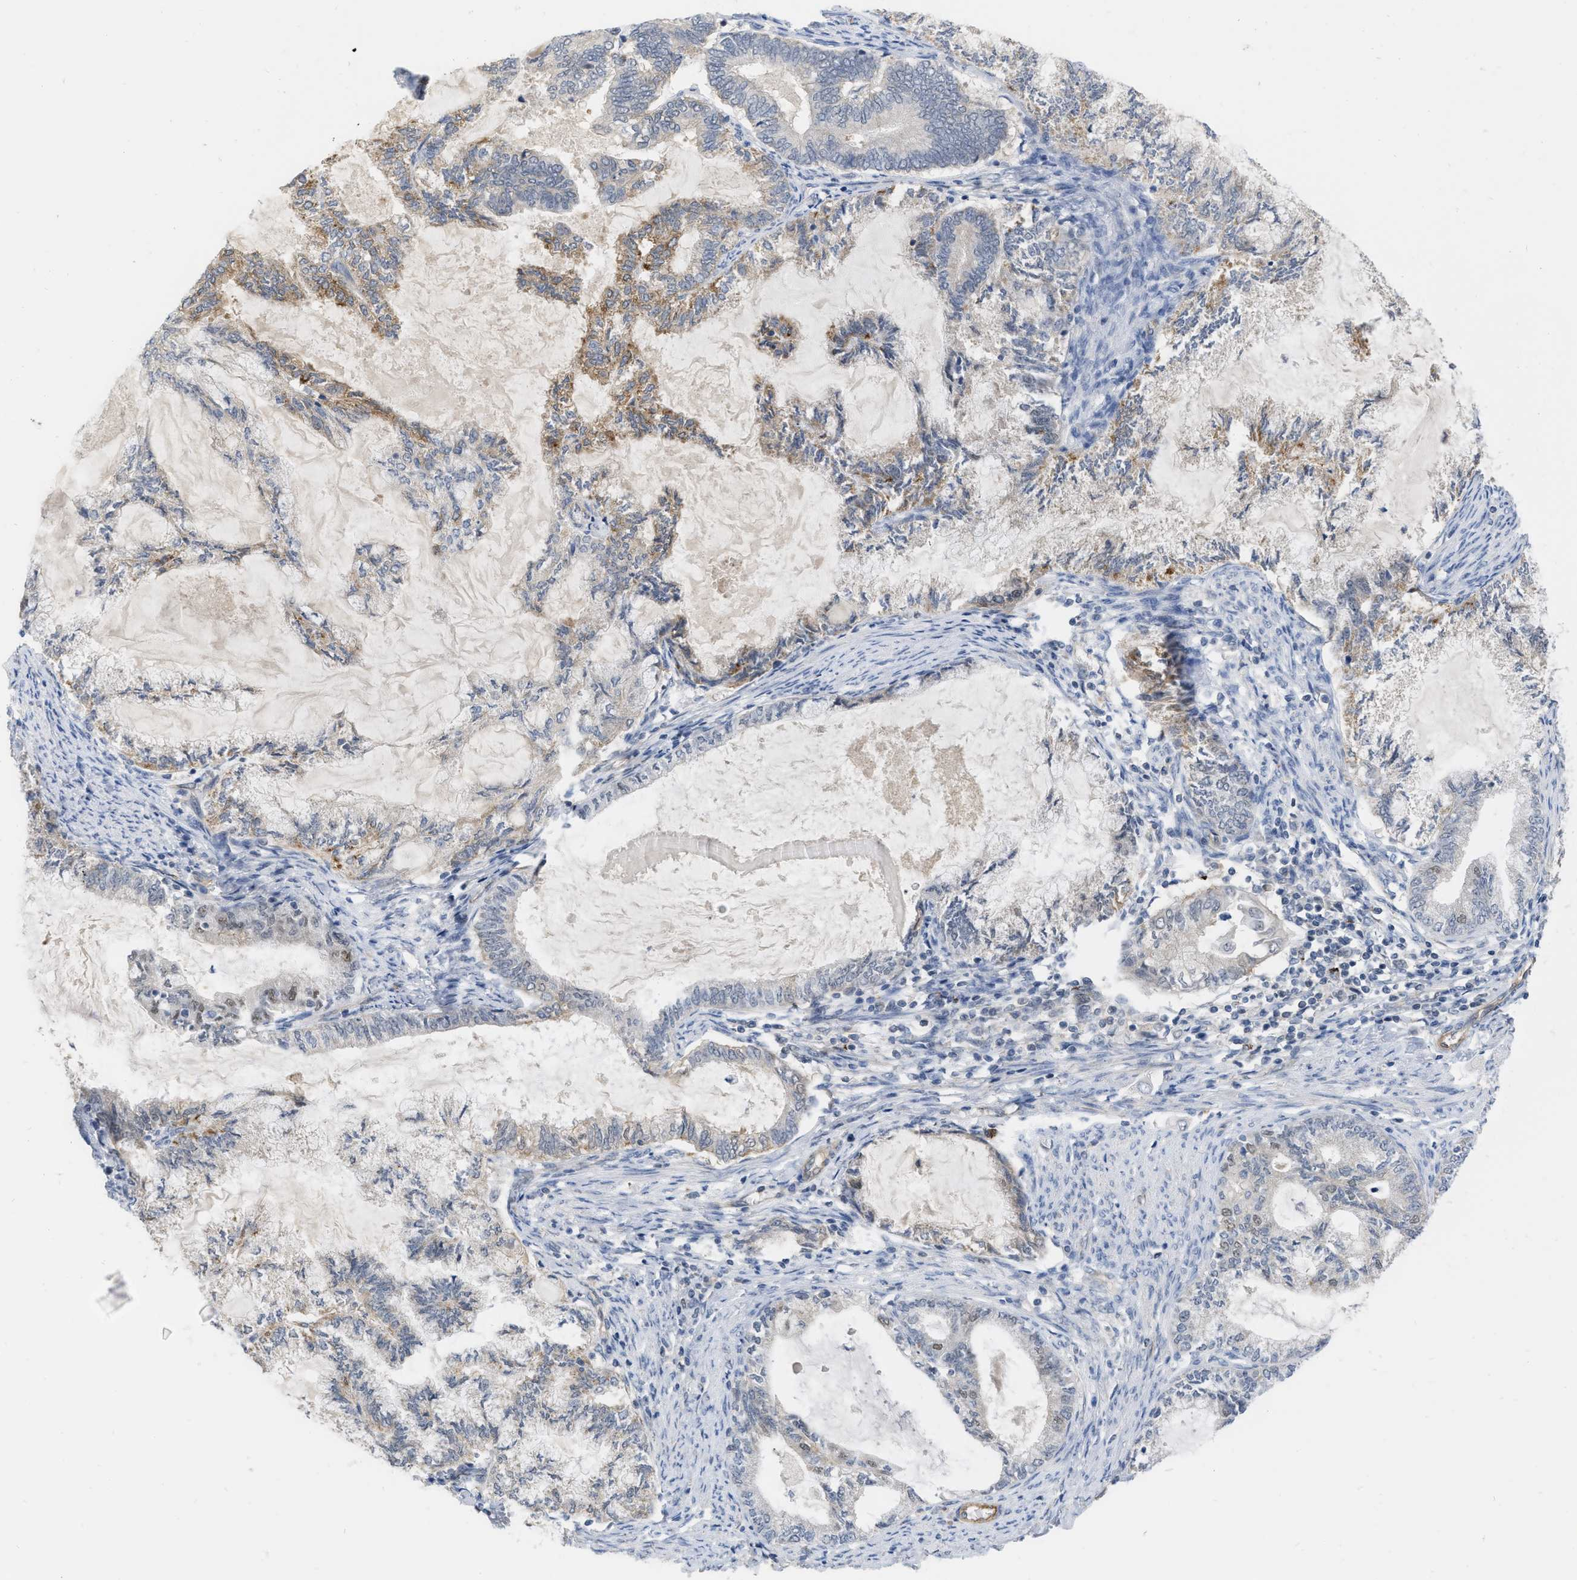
{"staining": {"intensity": "moderate", "quantity": "<25%", "location": "cytoplasmic/membranous,nuclear"}, "tissue": "endometrial cancer", "cell_type": "Tumor cells", "image_type": "cancer", "snomed": [{"axis": "morphology", "description": "Adenocarcinoma, NOS"}, {"axis": "topography", "description": "Endometrium"}], "caption": "Human endometrial cancer (adenocarcinoma) stained with a brown dye shows moderate cytoplasmic/membranous and nuclear positive positivity in approximately <25% of tumor cells.", "gene": "NAPEPLD", "patient": {"sex": "female", "age": 86}}